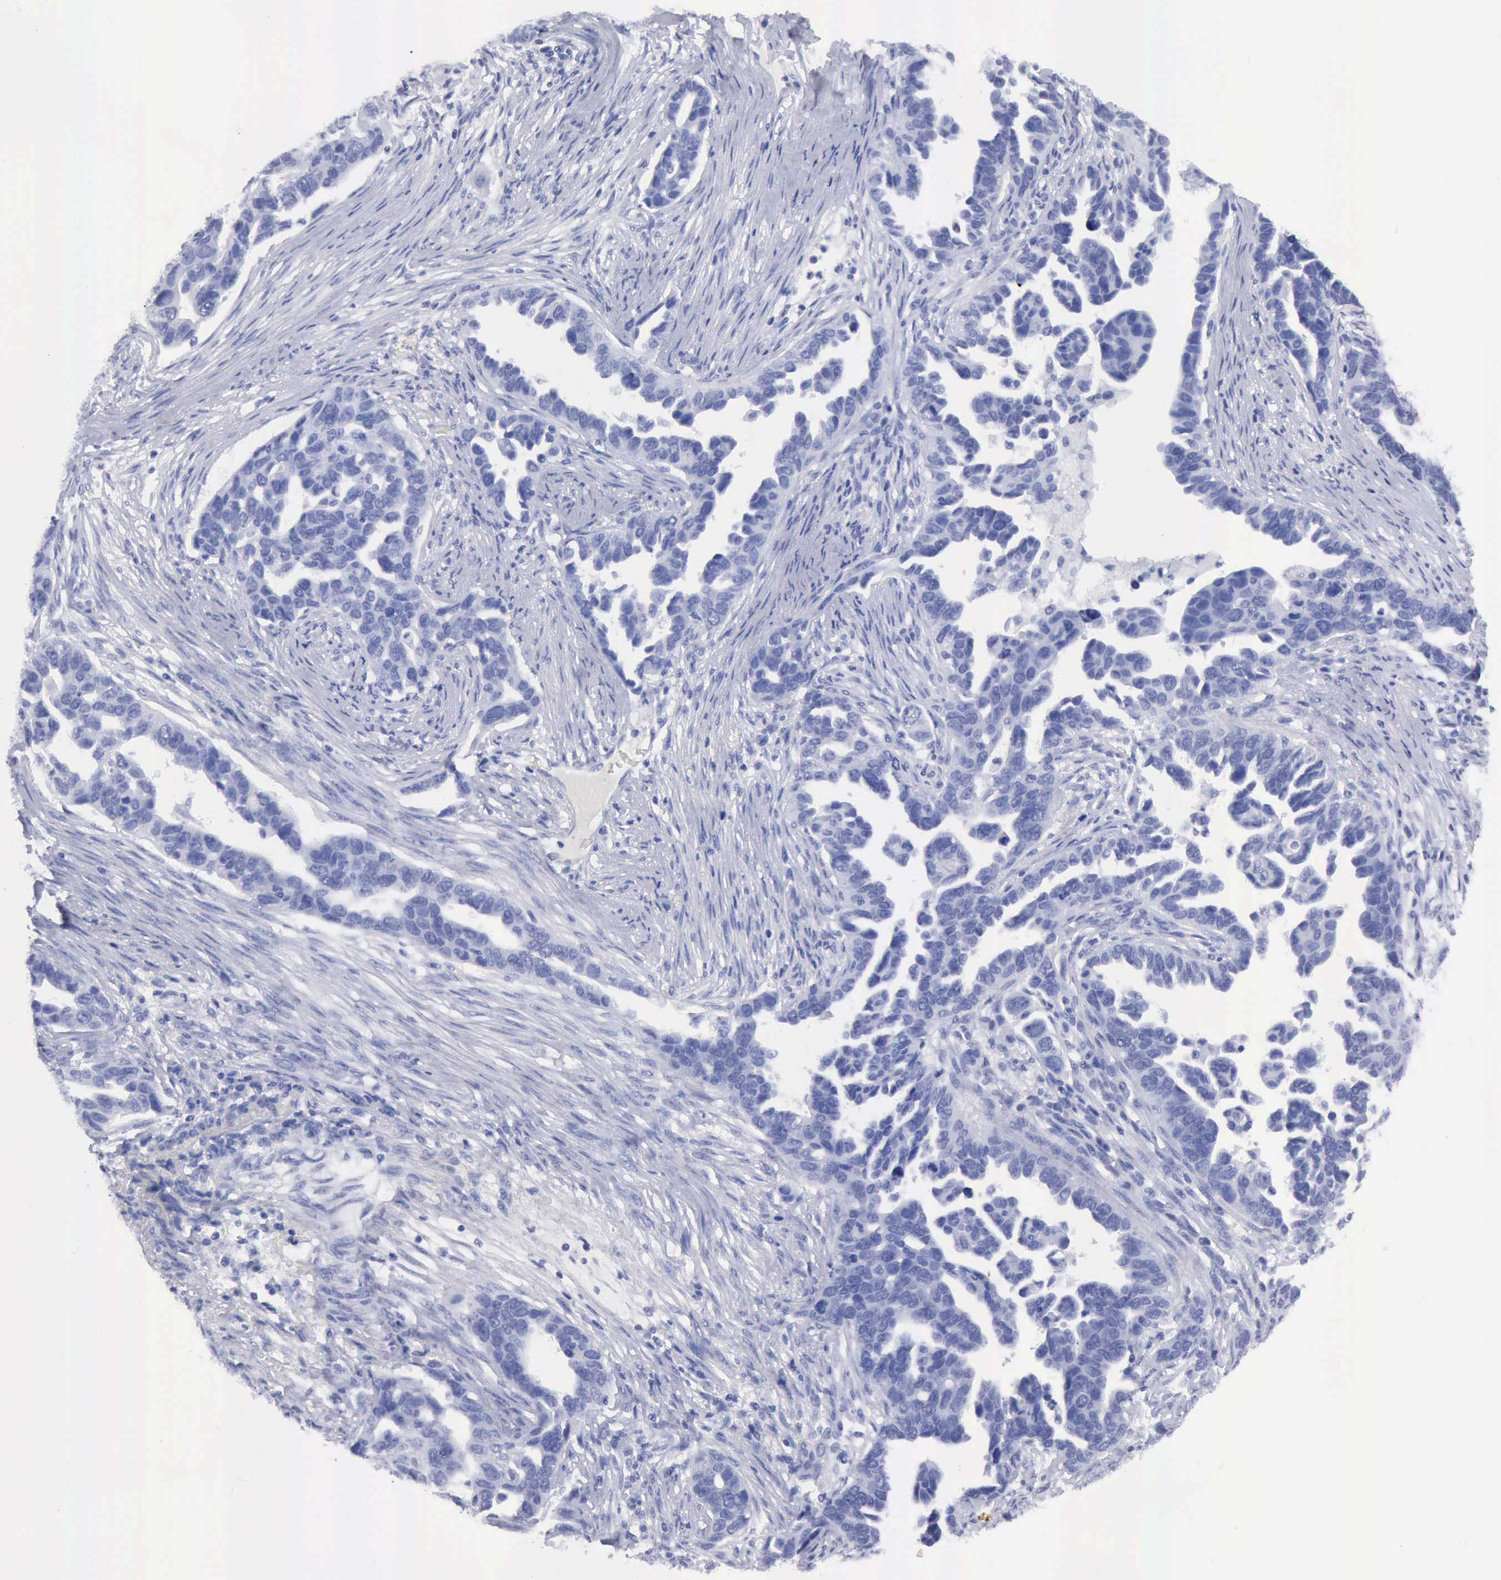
{"staining": {"intensity": "negative", "quantity": "none", "location": "none"}, "tissue": "ovarian cancer", "cell_type": "Tumor cells", "image_type": "cancer", "snomed": [{"axis": "morphology", "description": "Cystadenocarcinoma, serous, NOS"}, {"axis": "topography", "description": "Ovary"}], "caption": "This is an immunohistochemistry (IHC) photomicrograph of ovarian cancer (serous cystadenocarcinoma). There is no staining in tumor cells.", "gene": "CYP19A1", "patient": {"sex": "female", "age": 54}}